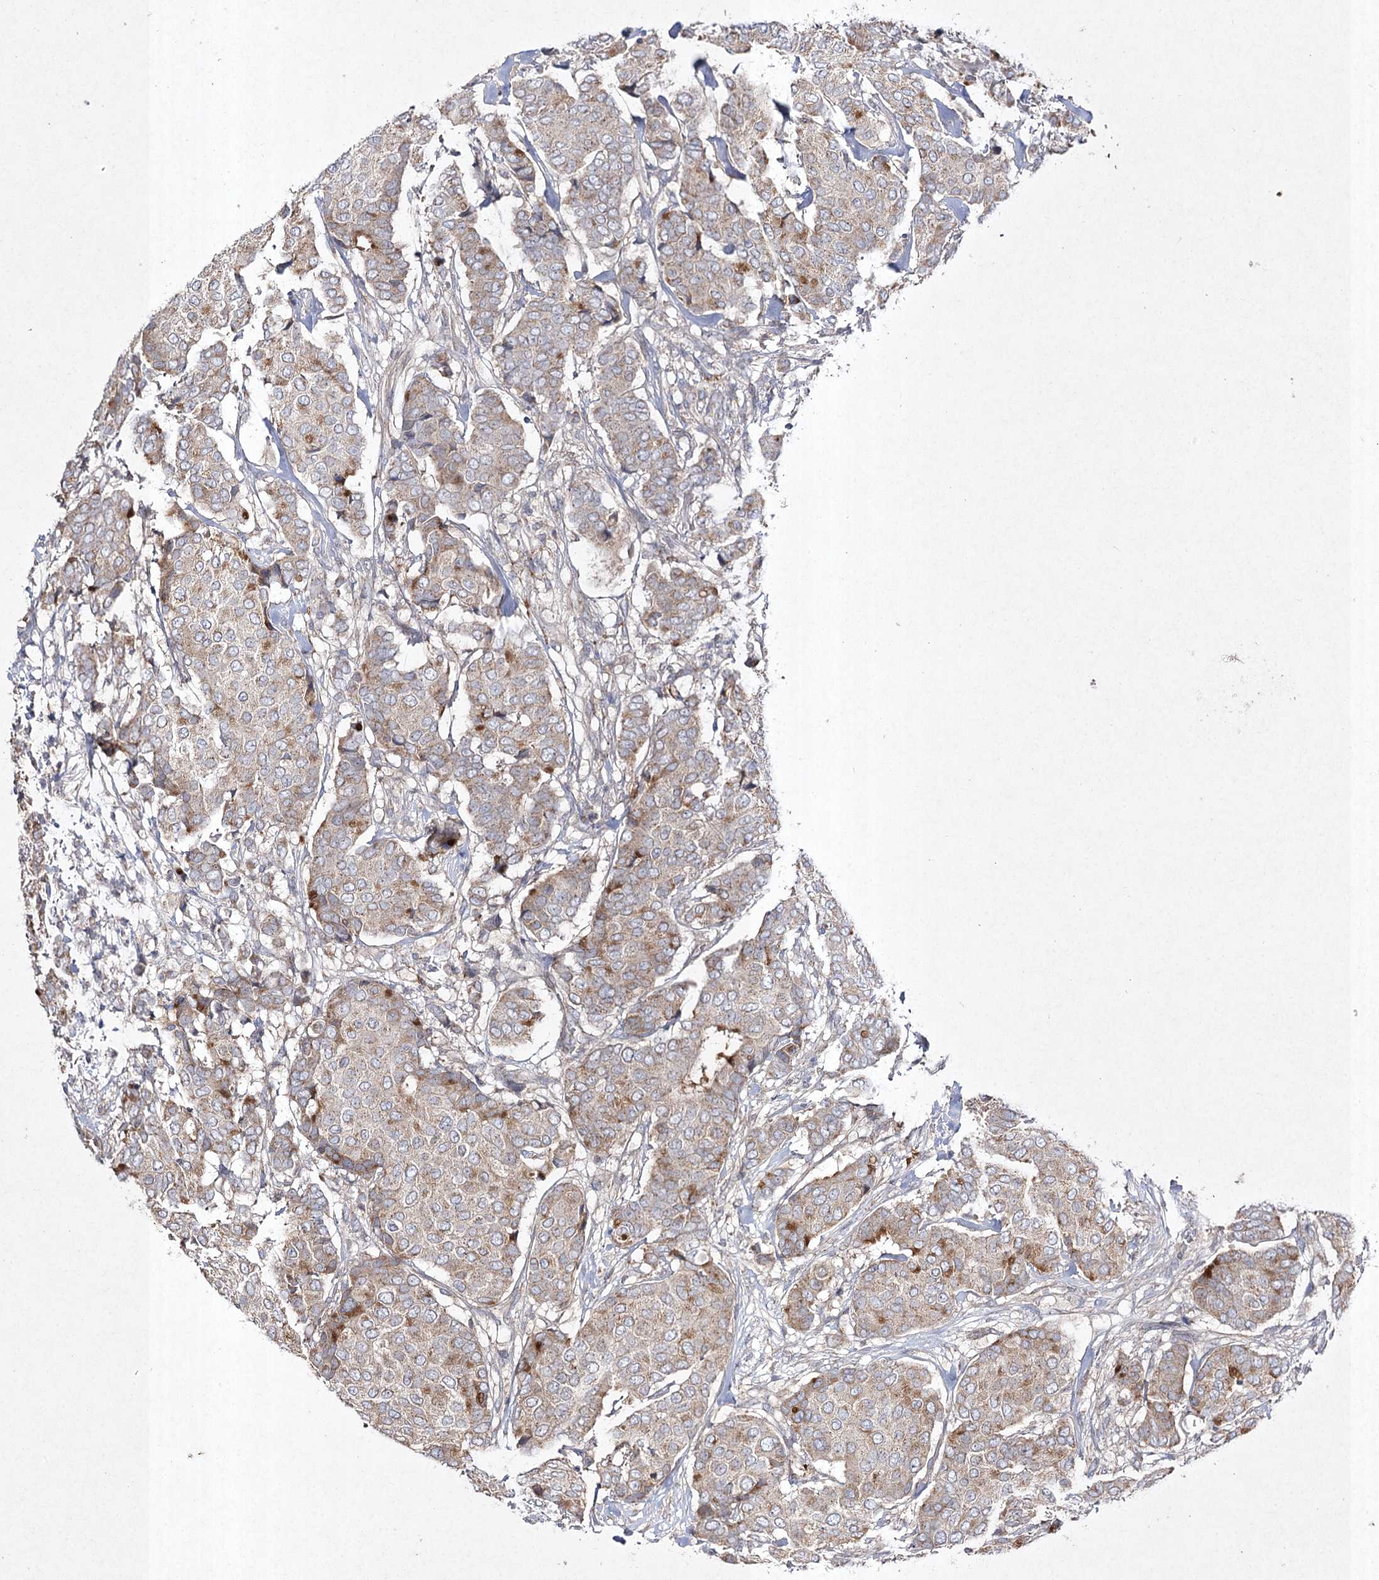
{"staining": {"intensity": "moderate", "quantity": "<25%", "location": "cytoplasmic/membranous"}, "tissue": "breast cancer", "cell_type": "Tumor cells", "image_type": "cancer", "snomed": [{"axis": "morphology", "description": "Duct carcinoma"}, {"axis": "topography", "description": "Breast"}], "caption": "IHC of human infiltrating ductal carcinoma (breast) demonstrates low levels of moderate cytoplasmic/membranous positivity in about <25% of tumor cells.", "gene": "FANCL", "patient": {"sex": "female", "age": 75}}